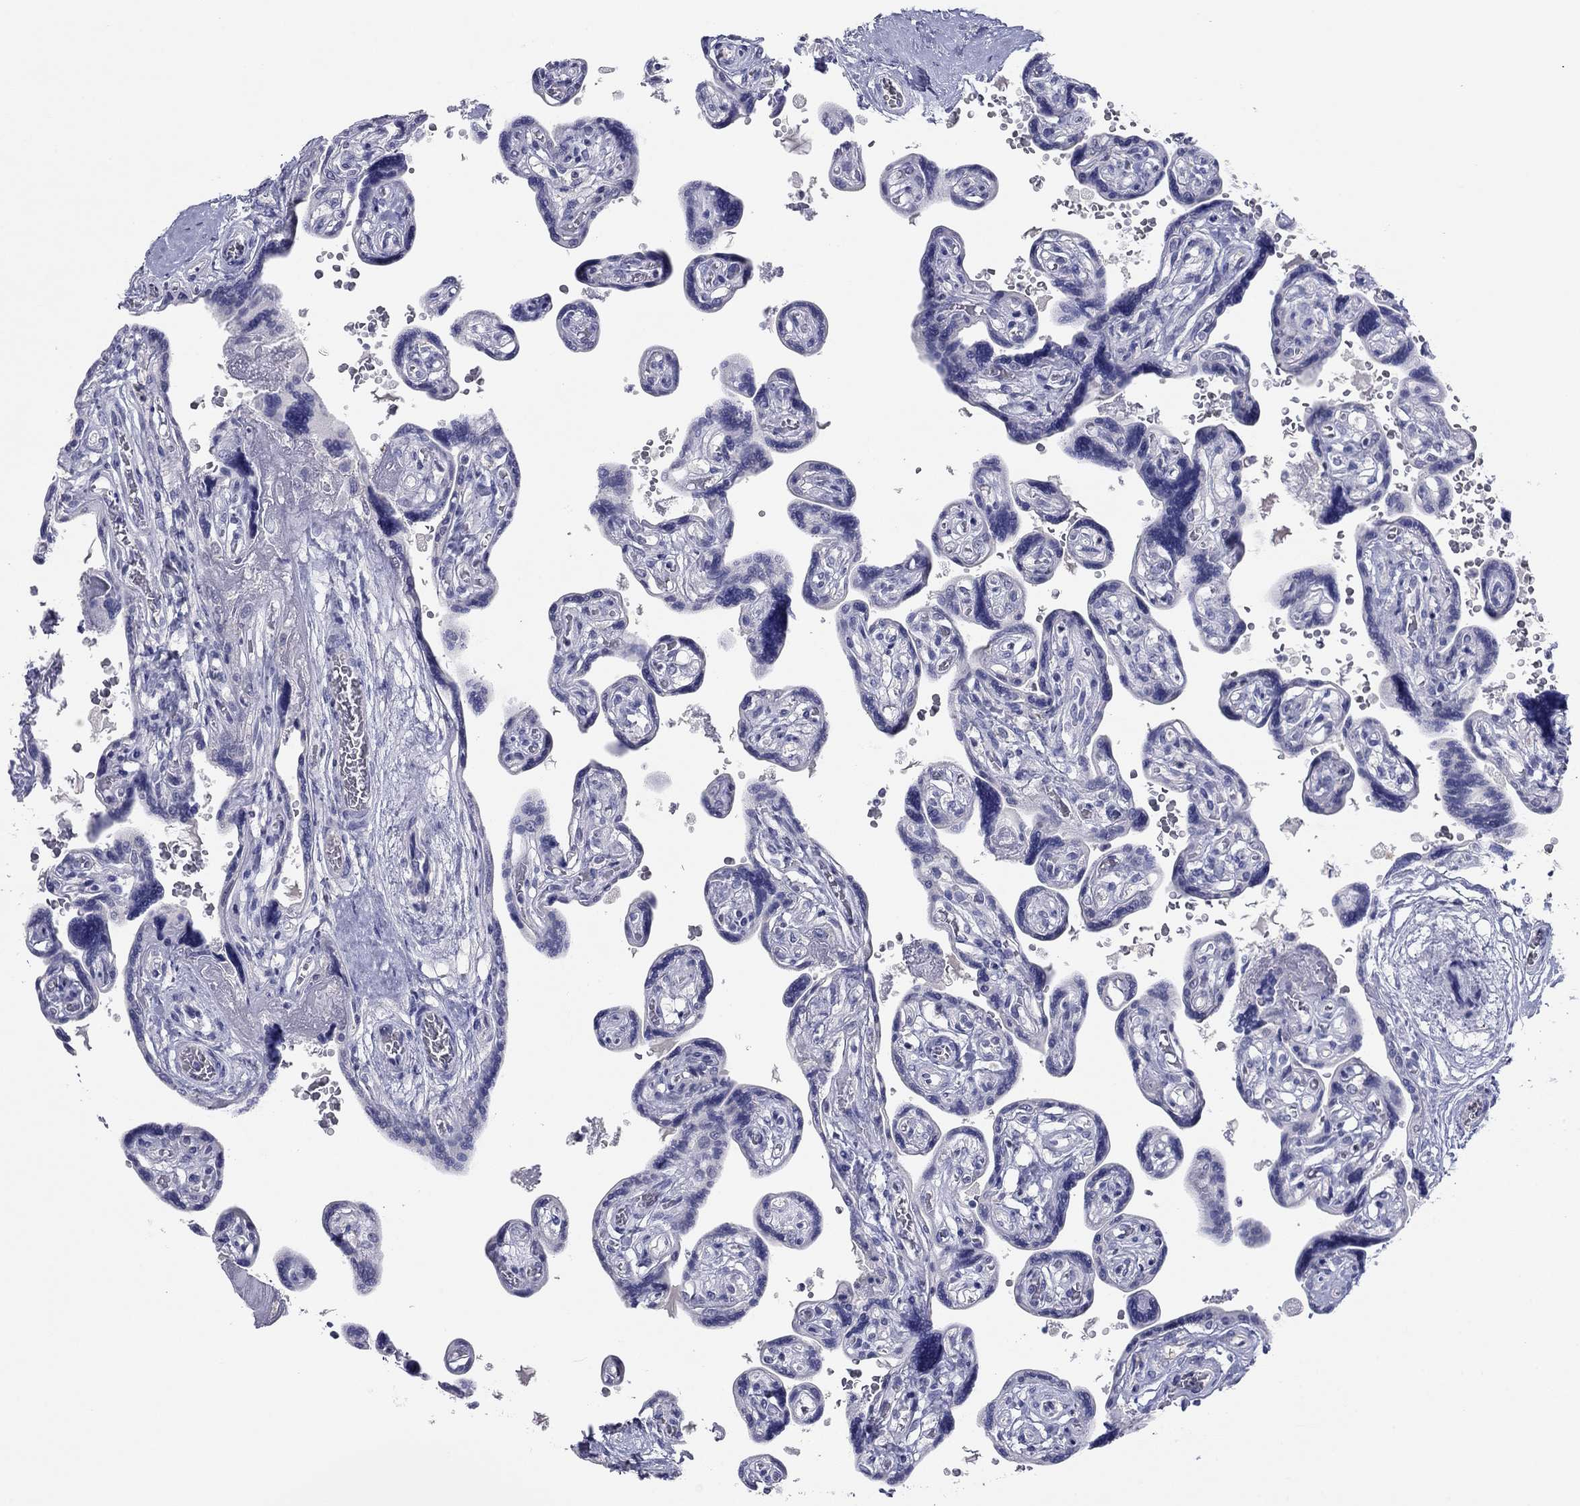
{"staining": {"intensity": "negative", "quantity": "none", "location": "none"}, "tissue": "placenta", "cell_type": "Decidual cells", "image_type": "normal", "snomed": [{"axis": "morphology", "description": "Normal tissue, NOS"}, {"axis": "topography", "description": "Placenta"}], "caption": "High power microscopy micrograph of an IHC photomicrograph of benign placenta, revealing no significant expression in decidual cells.", "gene": "PLS1", "patient": {"sex": "female", "age": 32}}